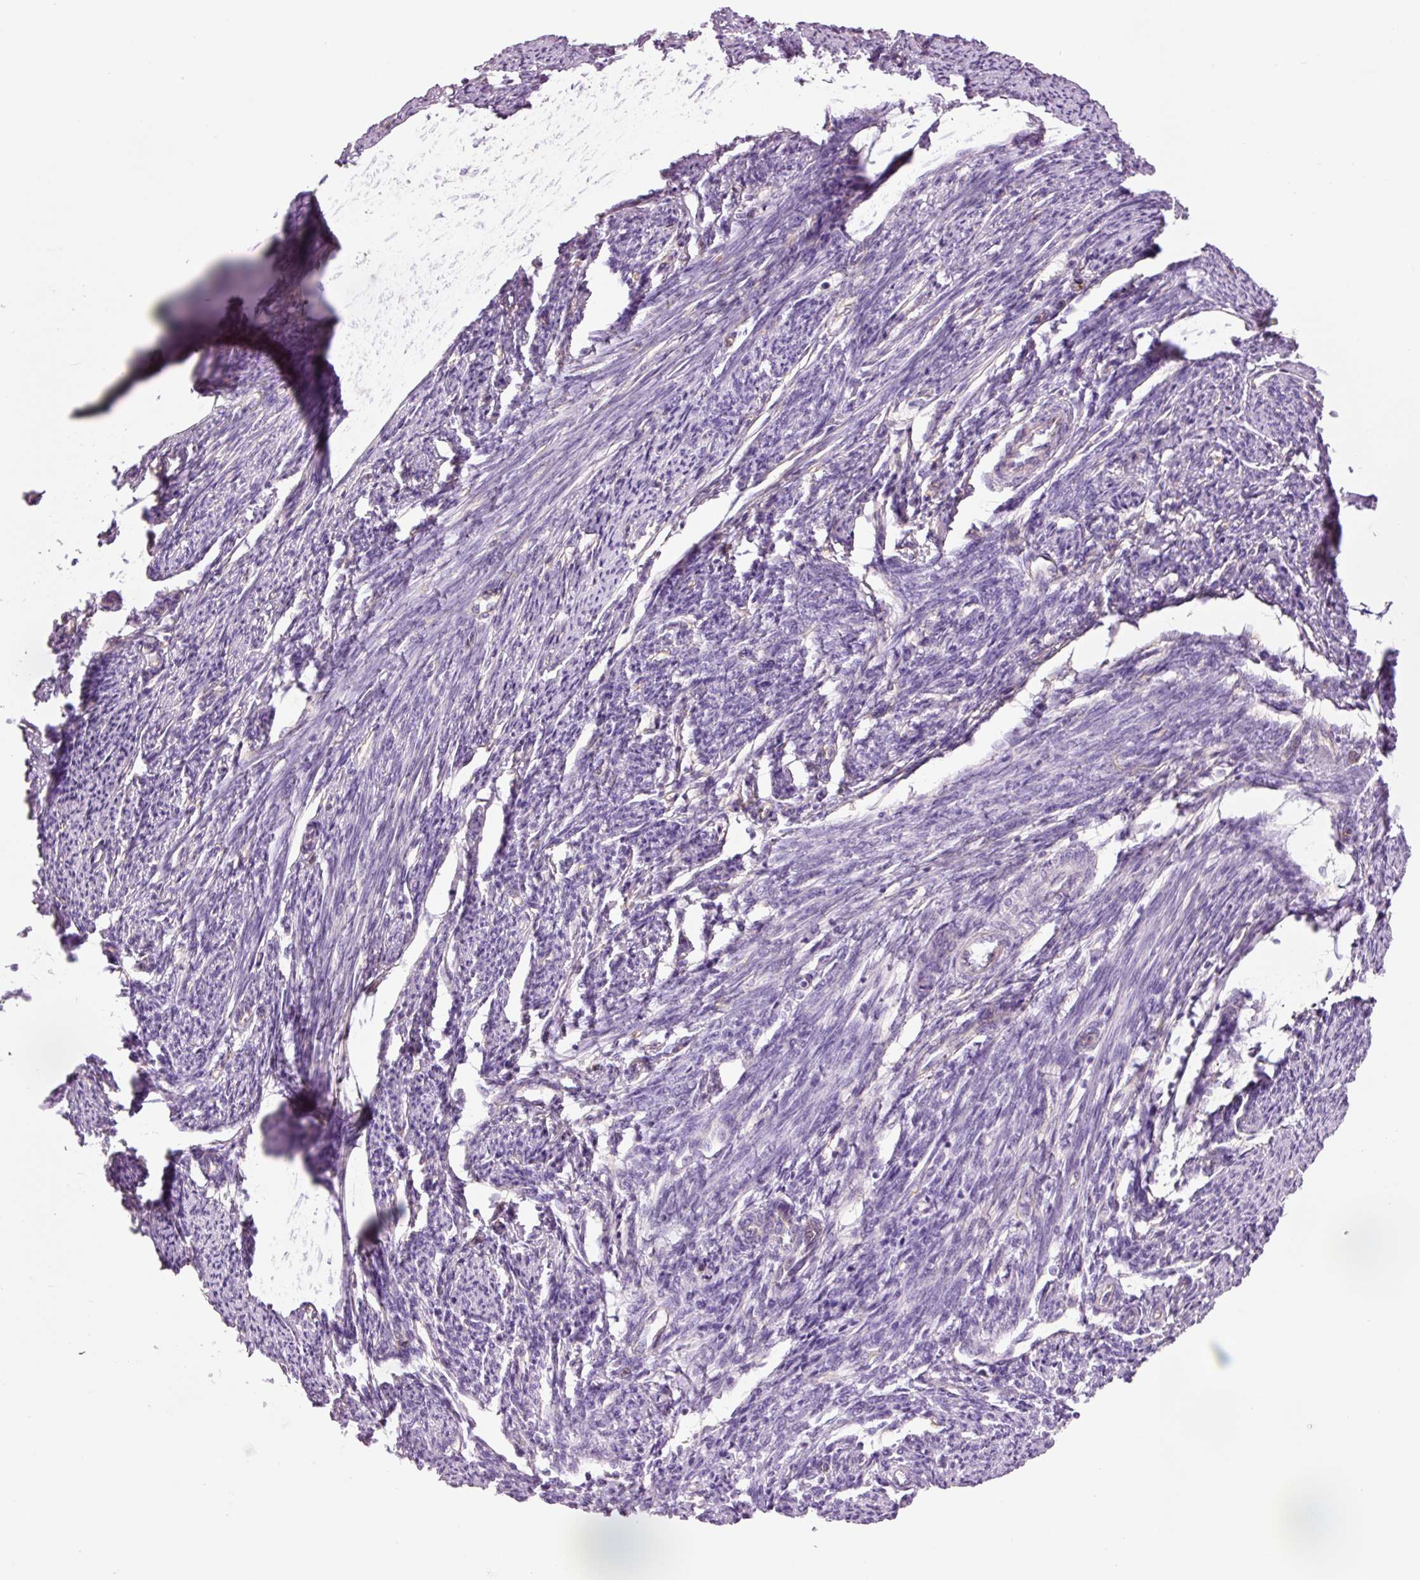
{"staining": {"intensity": "negative", "quantity": "none", "location": "none"}, "tissue": "smooth muscle", "cell_type": "Smooth muscle cells", "image_type": "normal", "snomed": [{"axis": "morphology", "description": "Normal tissue, NOS"}, {"axis": "topography", "description": "Smooth muscle"}, {"axis": "topography", "description": "Uterus"}], "caption": "Immunohistochemistry histopathology image of normal smooth muscle: human smooth muscle stained with DAB exhibits no significant protein positivity in smooth muscle cells. (DAB (3,3'-diaminobenzidine) immunohistochemistry with hematoxylin counter stain).", "gene": "HSPA4L", "patient": {"sex": "female", "age": 59}}